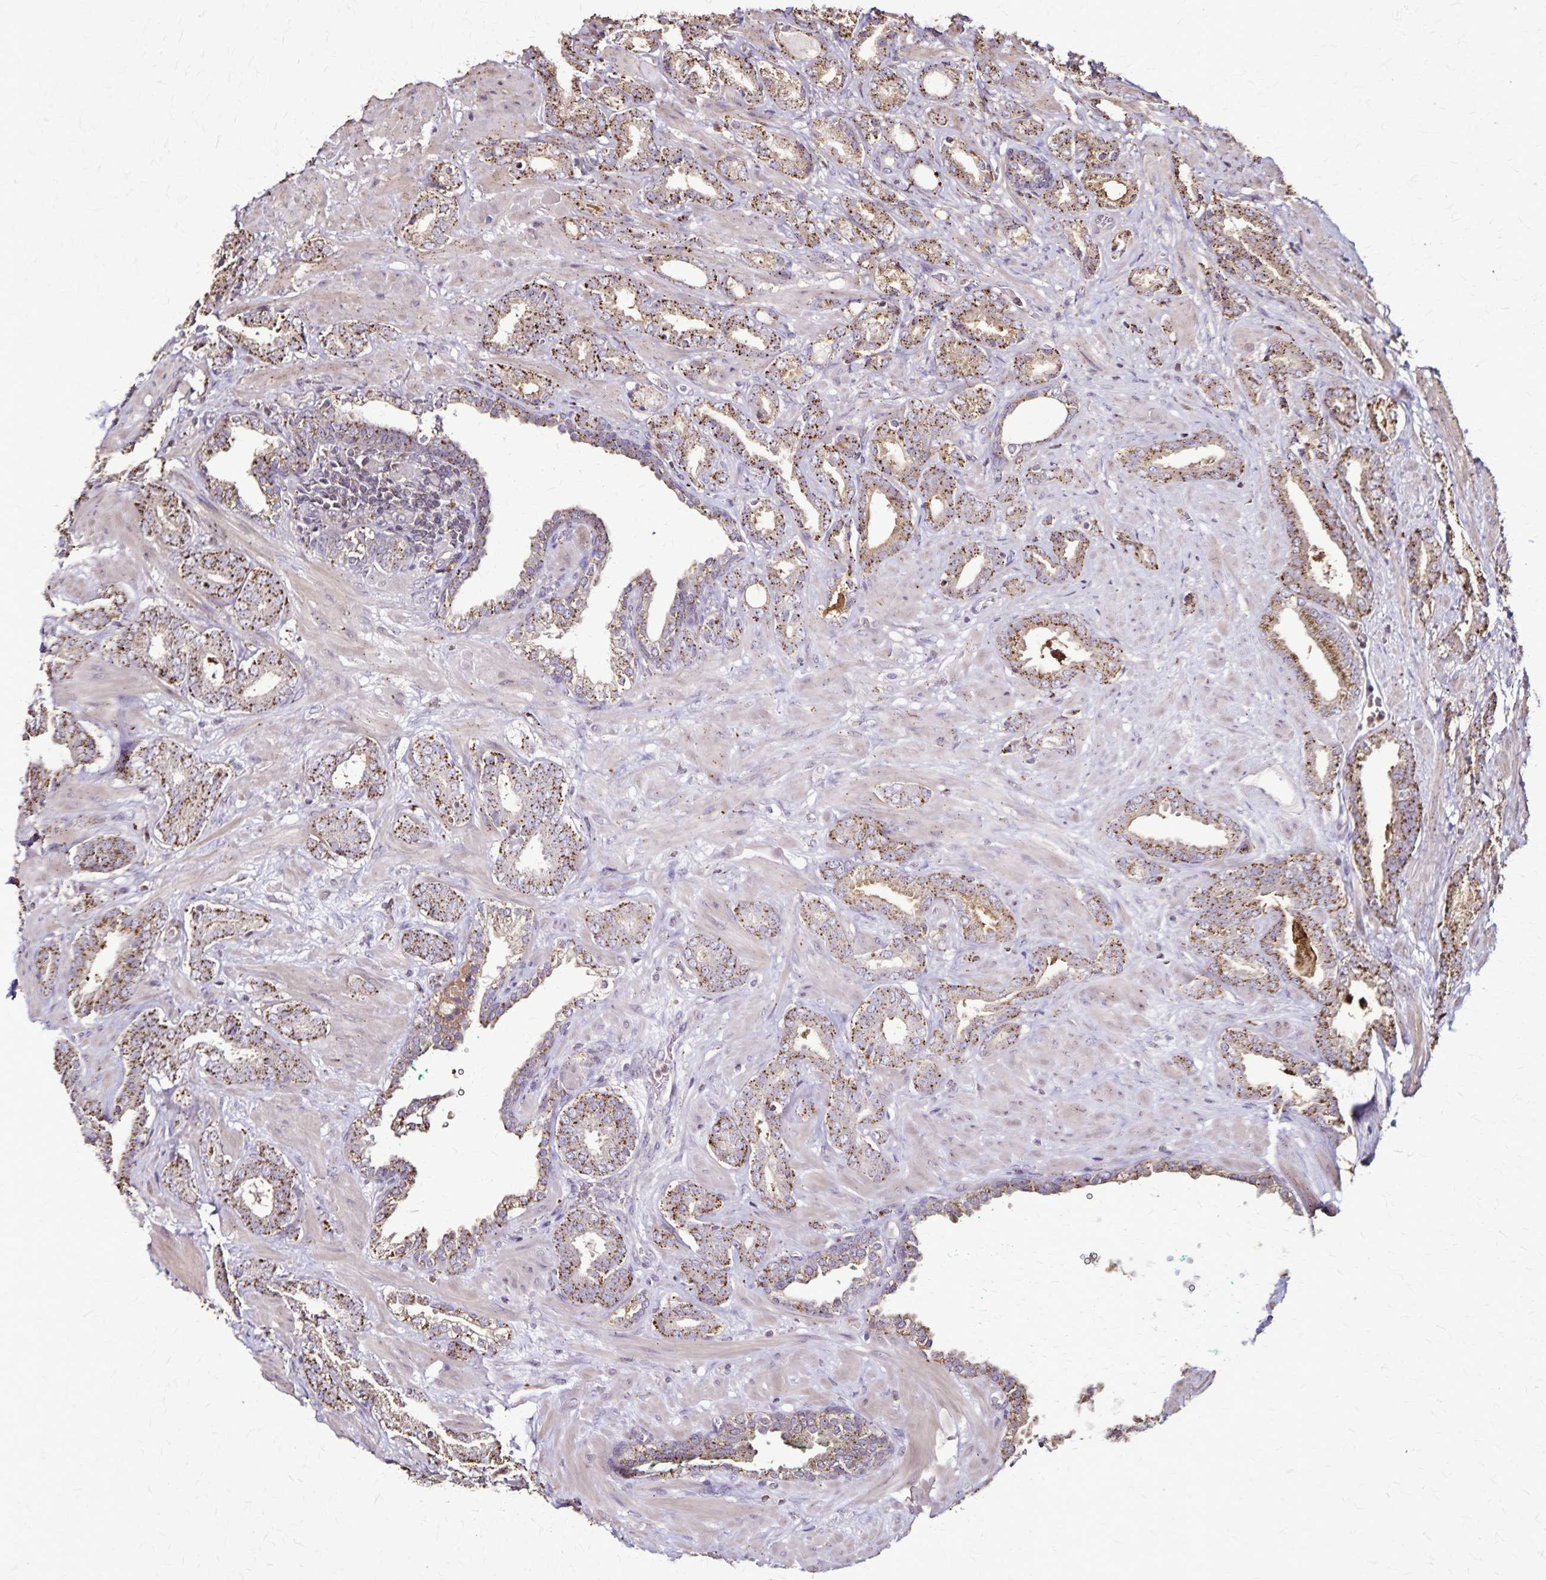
{"staining": {"intensity": "moderate", "quantity": ">75%", "location": "cytoplasmic/membranous"}, "tissue": "prostate cancer", "cell_type": "Tumor cells", "image_type": "cancer", "snomed": [{"axis": "morphology", "description": "Adenocarcinoma, High grade"}, {"axis": "topography", "description": "Prostate"}], "caption": "This histopathology image shows immunohistochemistry staining of human adenocarcinoma (high-grade) (prostate), with medium moderate cytoplasmic/membranous staining in approximately >75% of tumor cells.", "gene": "CHMP1B", "patient": {"sex": "male", "age": 56}}